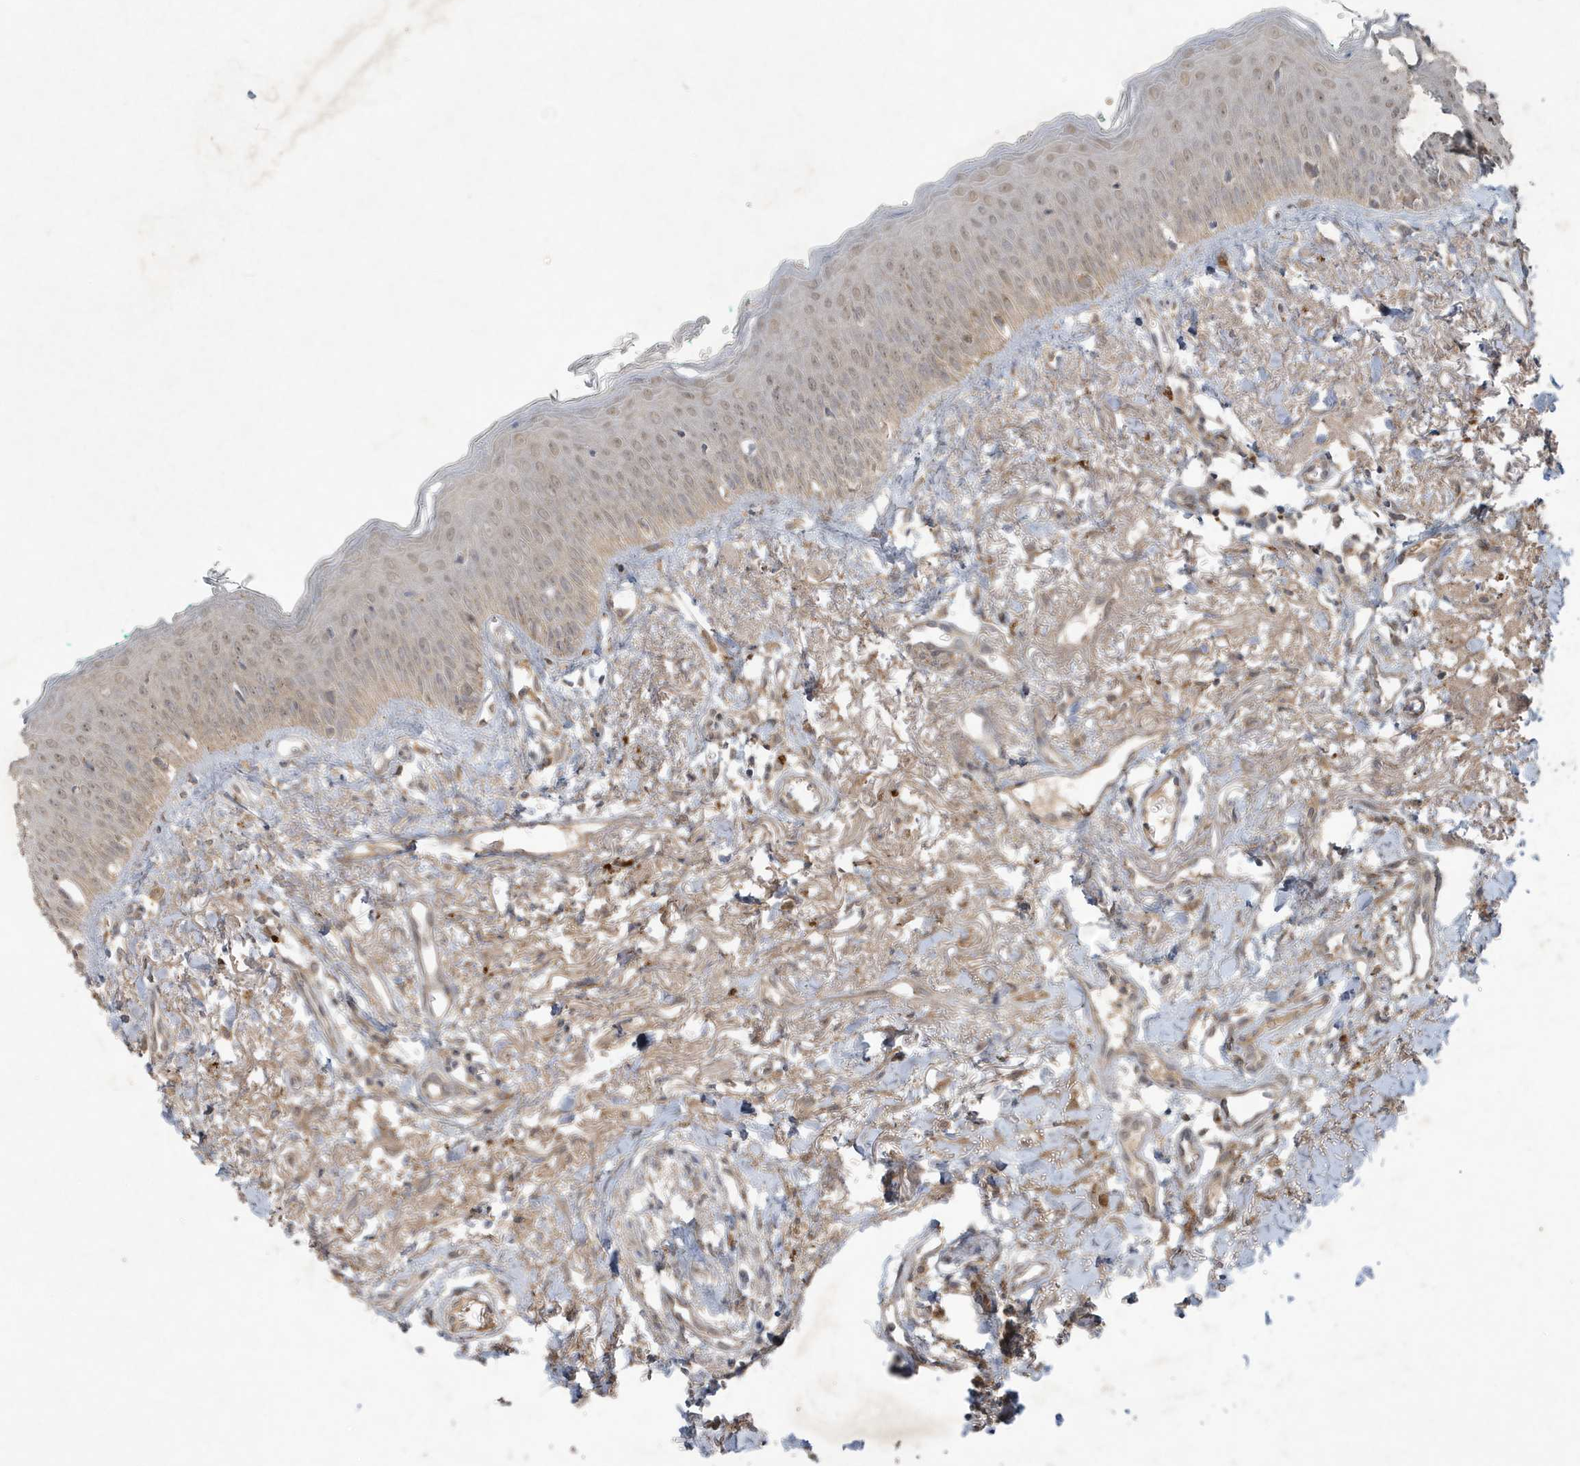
{"staining": {"intensity": "weak", "quantity": "<25%", "location": "cytoplasmic/membranous"}, "tissue": "oral mucosa", "cell_type": "Squamous epithelial cells", "image_type": "normal", "snomed": [{"axis": "morphology", "description": "Normal tissue, NOS"}, {"axis": "topography", "description": "Oral tissue"}], "caption": "Immunohistochemistry (IHC) of normal human oral mucosa reveals no staining in squamous epithelial cells. (IHC, brightfield microscopy, high magnification).", "gene": "C1RL", "patient": {"sex": "female", "age": 70}}